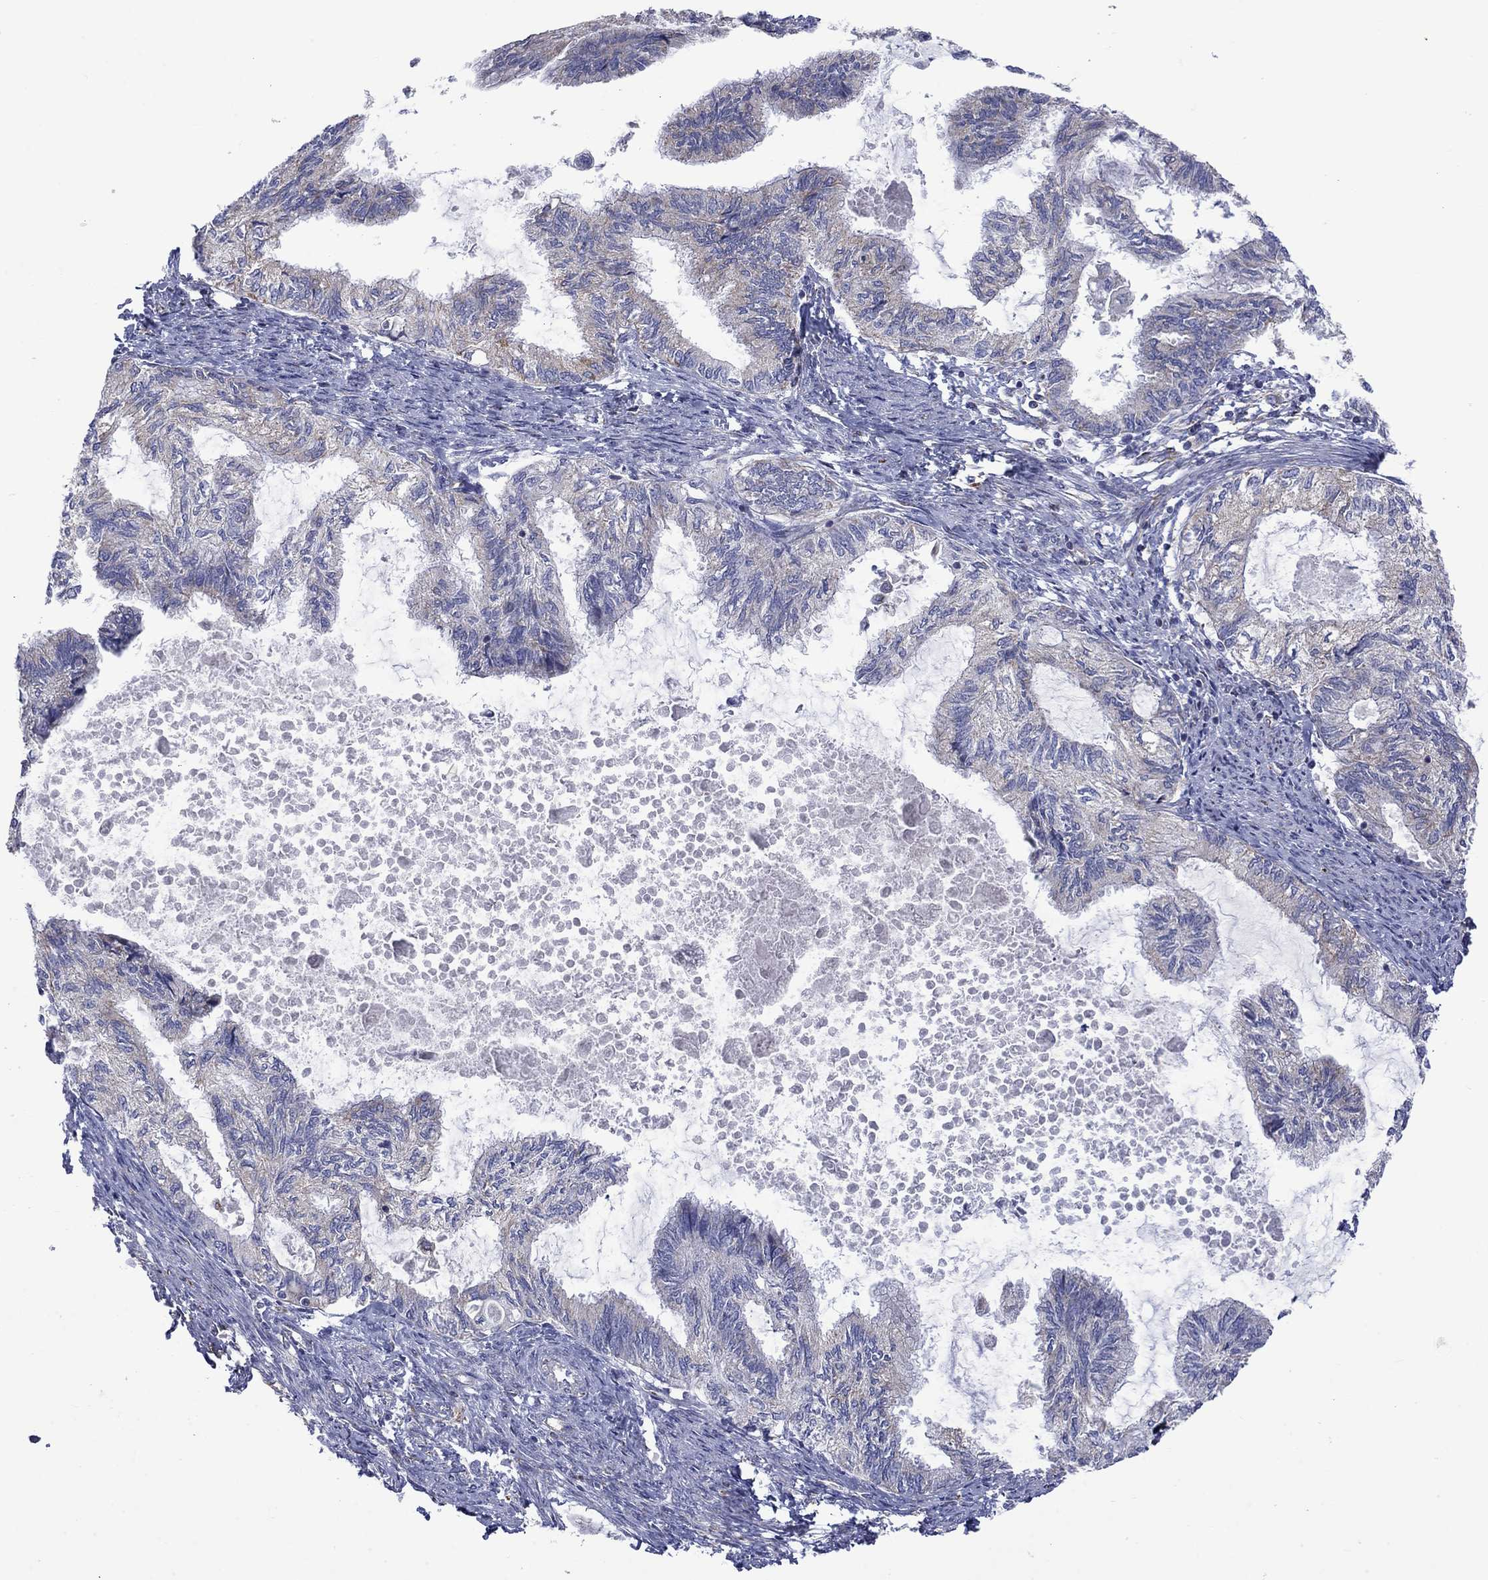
{"staining": {"intensity": "weak", "quantity": "<25%", "location": "cytoplasmic/membranous"}, "tissue": "endometrial cancer", "cell_type": "Tumor cells", "image_type": "cancer", "snomed": [{"axis": "morphology", "description": "Adenocarcinoma, NOS"}, {"axis": "topography", "description": "Endometrium"}], "caption": "Human endometrial cancer (adenocarcinoma) stained for a protein using immunohistochemistry demonstrates no expression in tumor cells.", "gene": "CISD1", "patient": {"sex": "female", "age": 86}}